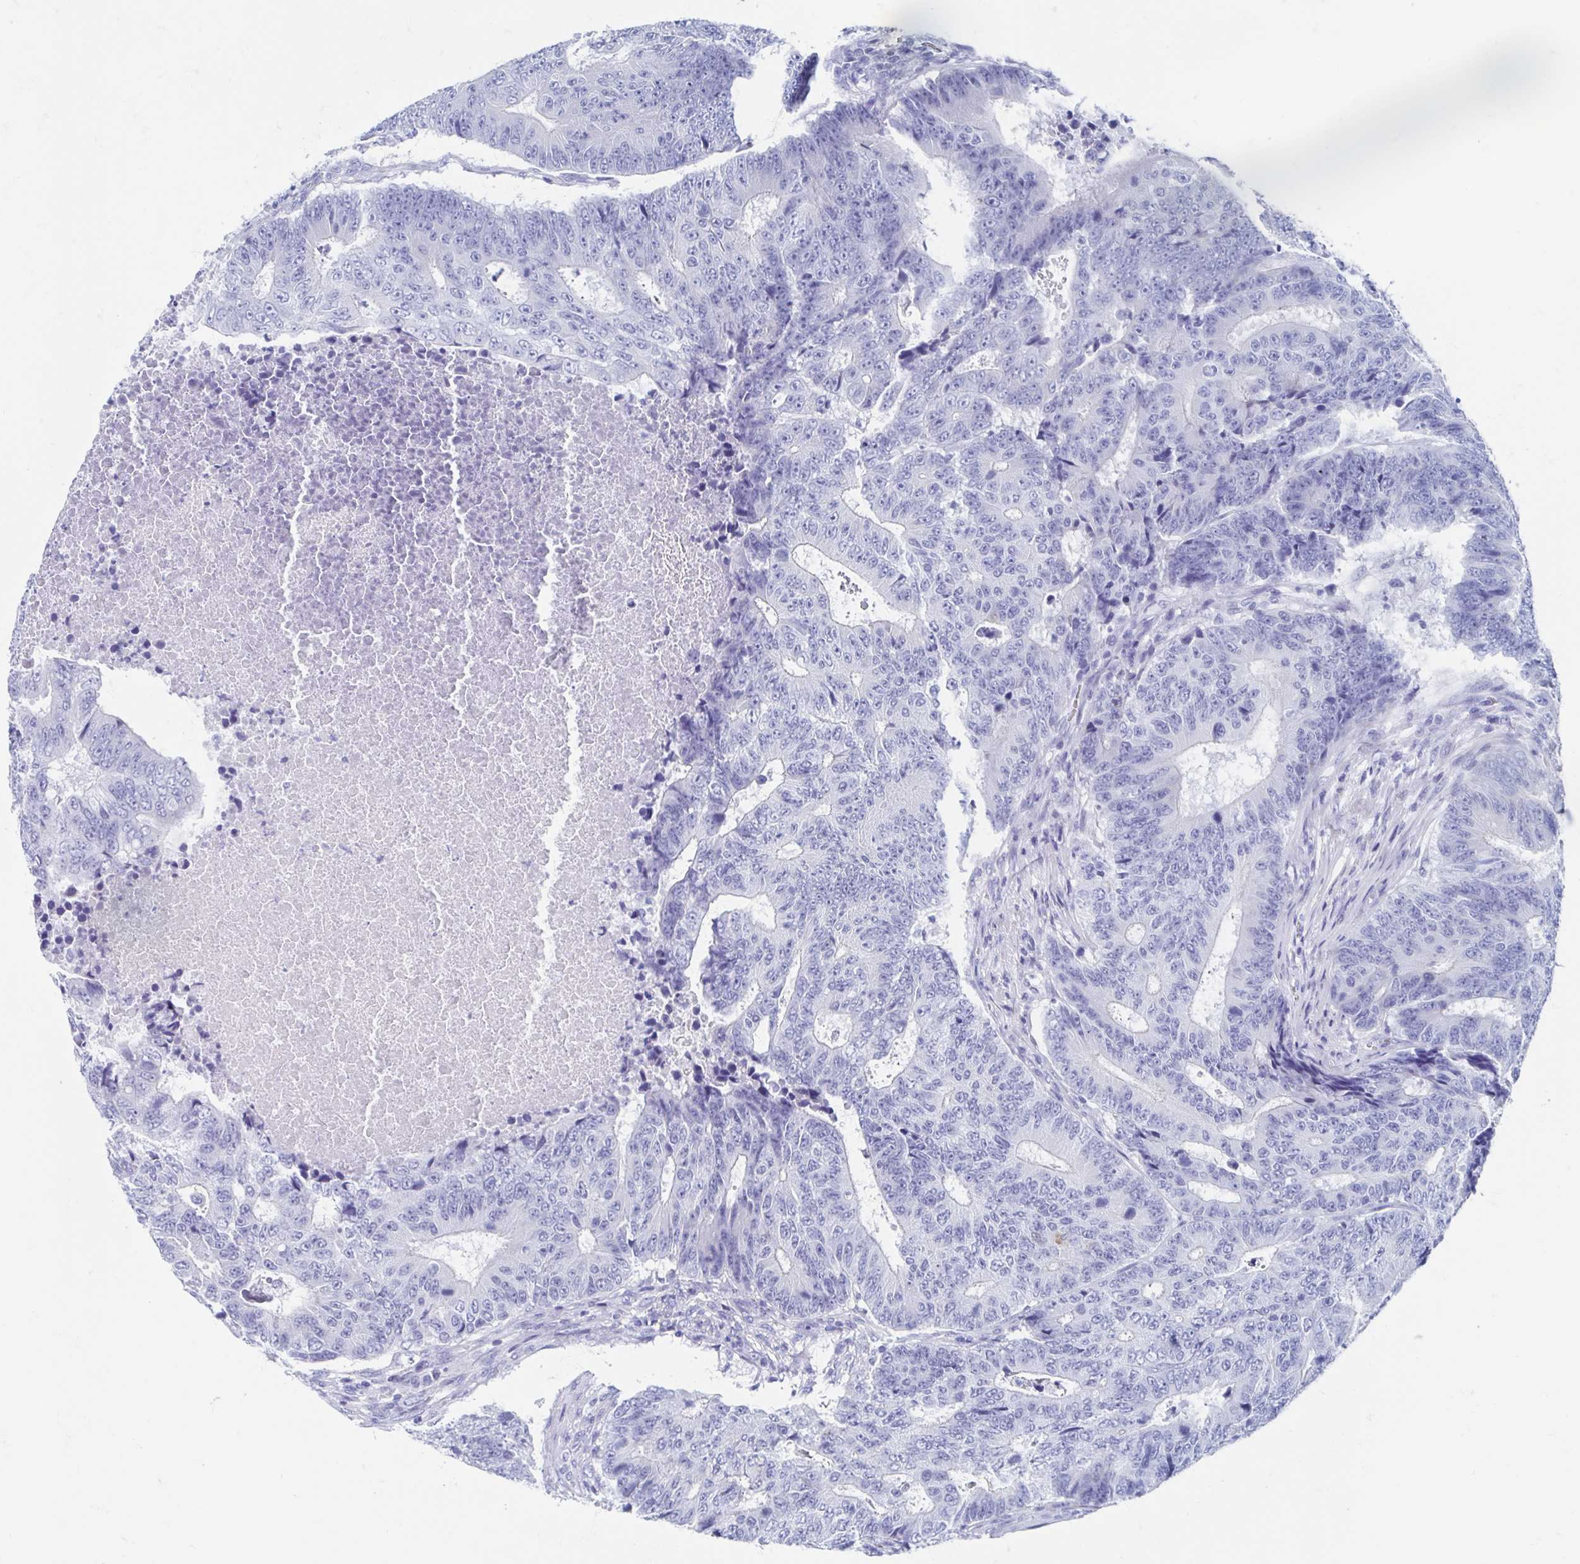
{"staining": {"intensity": "negative", "quantity": "none", "location": "none"}, "tissue": "colorectal cancer", "cell_type": "Tumor cells", "image_type": "cancer", "snomed": [{"axis": "morphology", "description": "Adenocarcinoma, NOS"}, {"axis": "topography", "description": "Colon"}], "caption": "Adenocarcinoma (colorectal) was stained to show a protein in brown. There is no significant staining in tumor cells. (DAB (3,3'-diaminobenzidine) IHC, high magnification).", "gene": "SHCBP1L", "patient": {"sex": "female", "age": 48}}